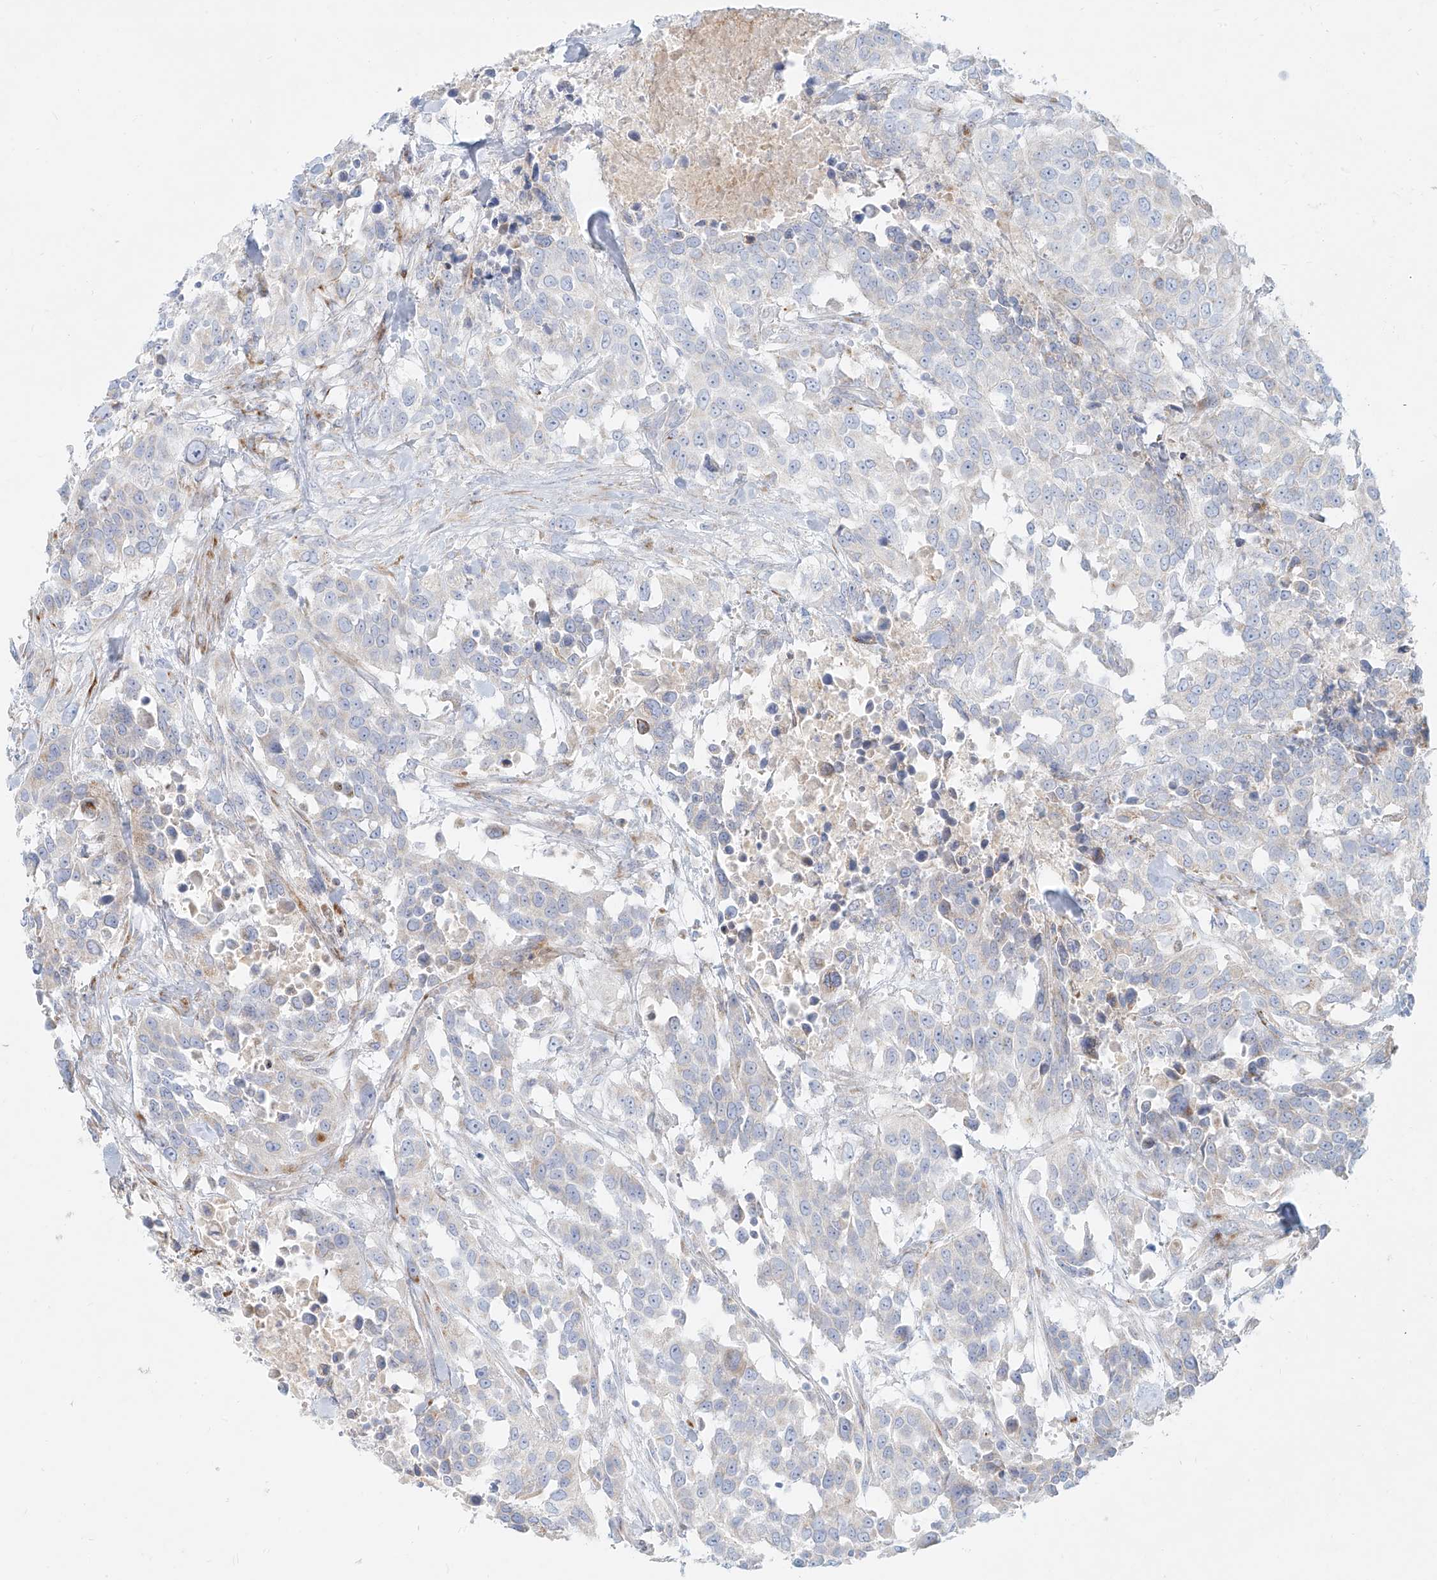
{"staining": {"intensity": "negative", "quantity": "none", "location": "none"}, "tissue": "urothelial cancer", "cell_type": "Tumor cells", "image_type": "cancer", "snomed": [{"axis": "morphology", "description": "Urothelial carcinoma, High grade"}, {"axis": "topography", "description": "Urinary bladder"}], "caption": "A photomicrograph of human urothelial cancer is negative for staining in tumor cells.", "gene": "MTX2", "patient": {"sex": "female", "age": 80}}